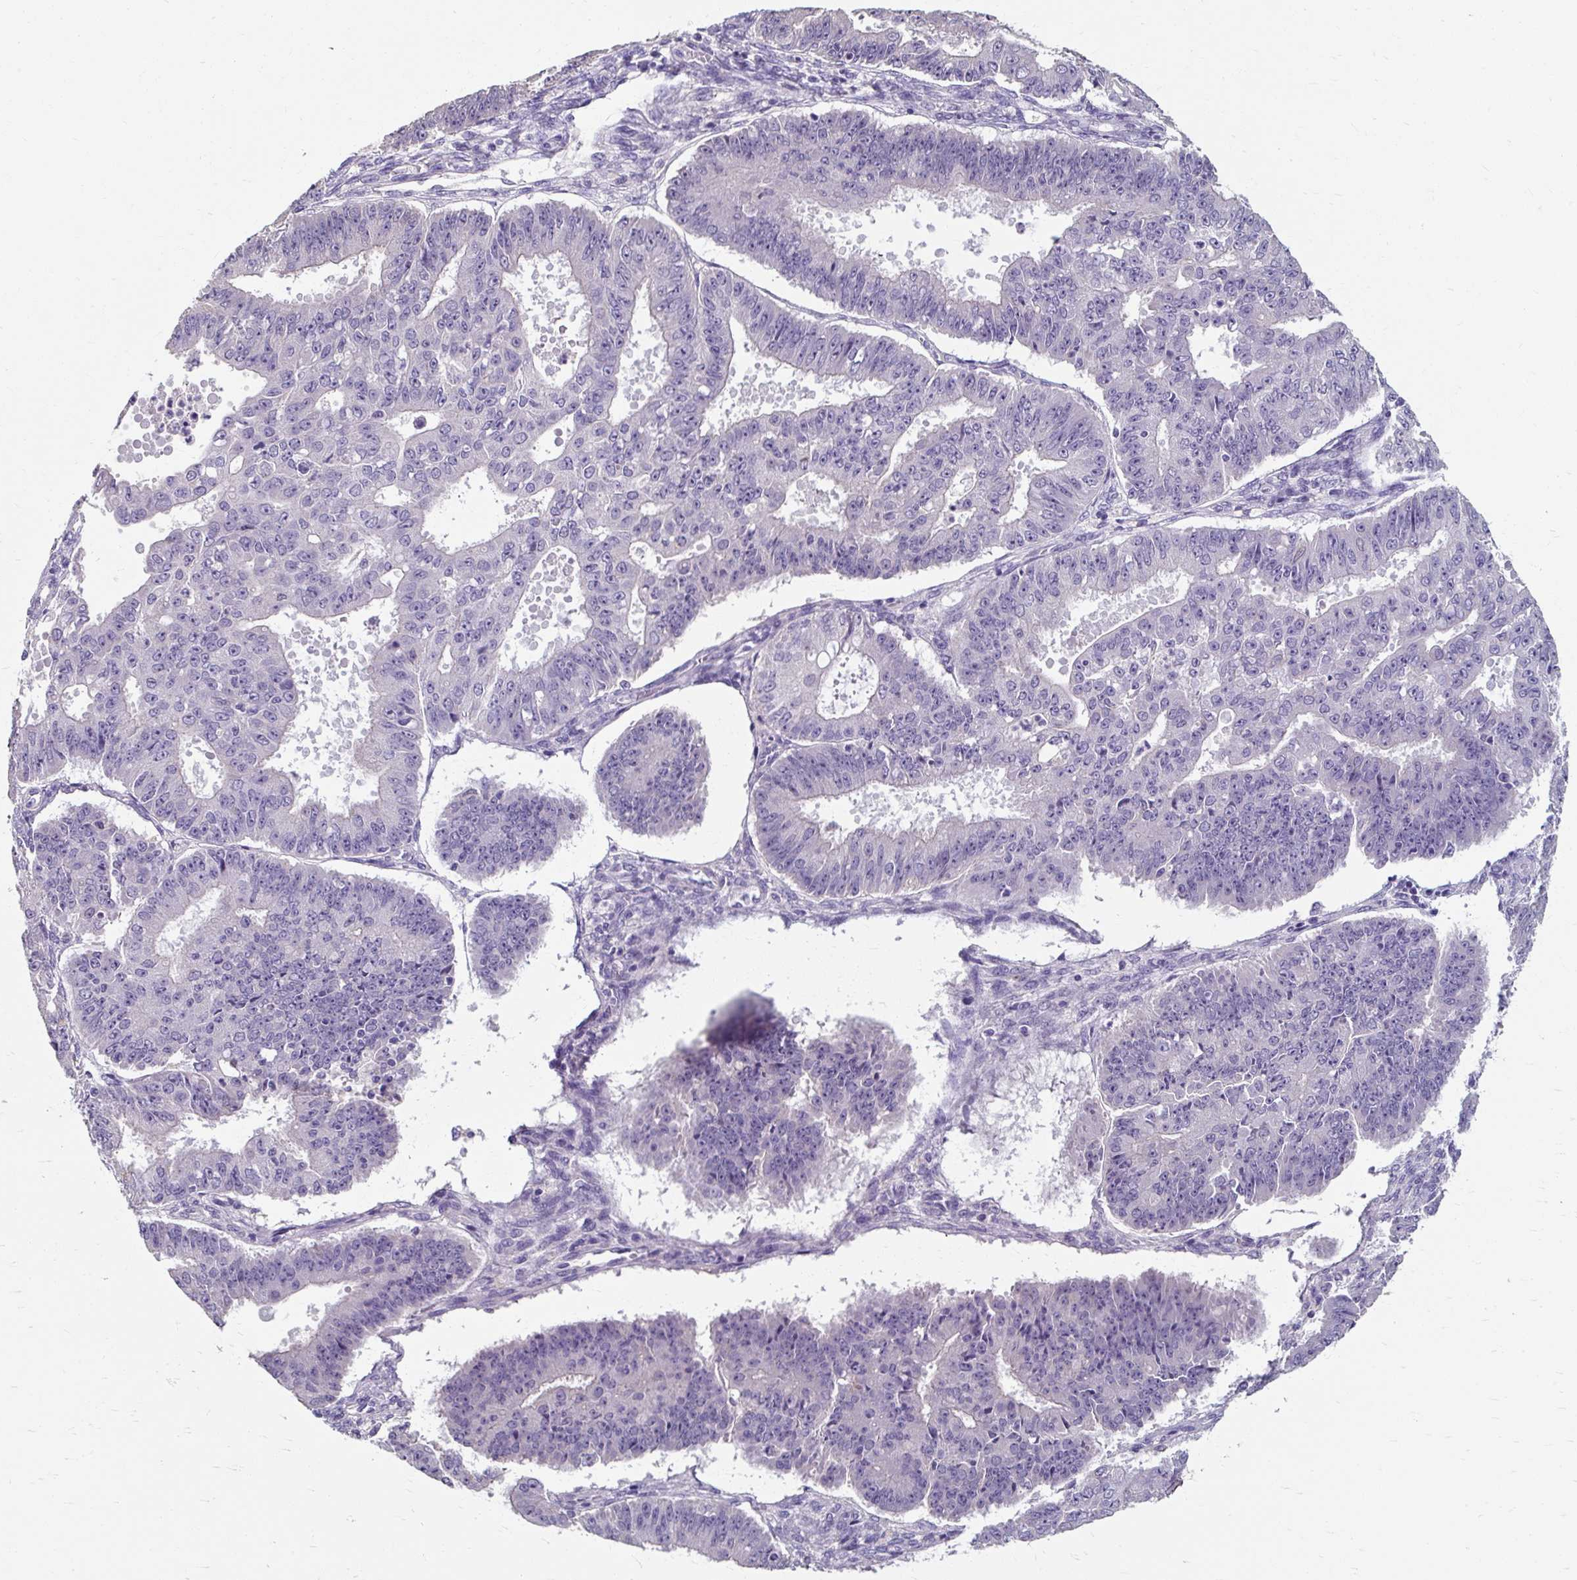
{"staining": {"intensity": "negative", "quantity": "none", "location": "none"}, "tissue": "ovarian cancer", "cell_type": "Tumor cells", "image_type": "cancer", "snomed": [{"axis": "morphology", "description": "Carcinoma, endometroid"}, {"axis": "topography", "description": "Appendix"}, {"axis": "topography", "description": "Ovary"}], "caption": "Micrograph shows no protein positivity in tumor cells of ovarian cancer (endometroid carcinoma) tissue.", "gene": "KLHL24", "patient": {"sex": "female", "age": 42}}